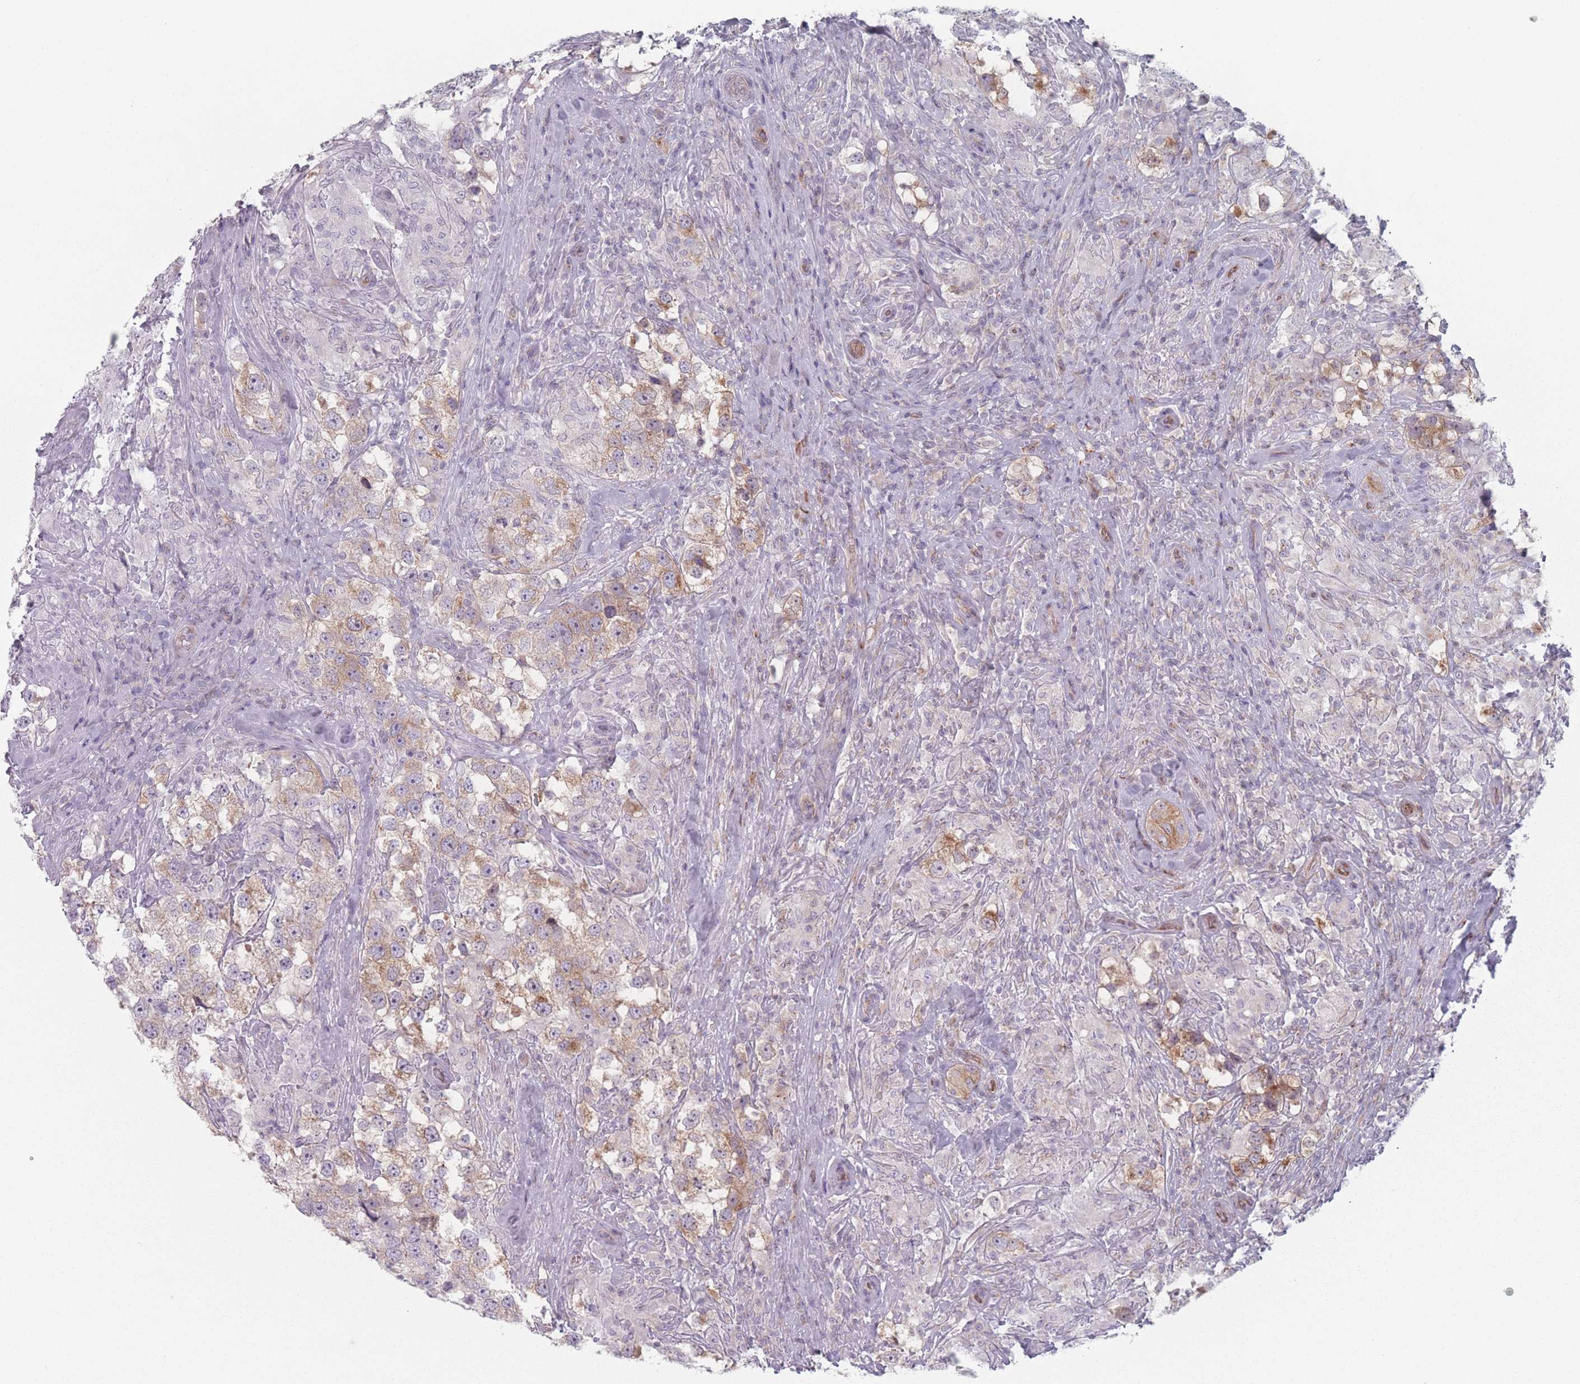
{"staining": {"intensity": "moderate", "quantity": "25%-75%", "location": "cytoplasmic/membranous"}, "tissue": "testis cancer", "cell_type": "Tumor cells", "image_type": "cancer", "snomed": [{"axis": "morphology", "description": "Seminoma, NOS"}, {"axis": "topography", "description": "Testis"}], "caption": "IHC histopathology image of human testis seminoma stained for a protein (brown), which exhibits medium levels of moderate cytoplasmic/membranous expression in approximately 25%-75% of tumor cells.", "gene": "RNF4", "patient": {"sex": "male", "age": 46}}